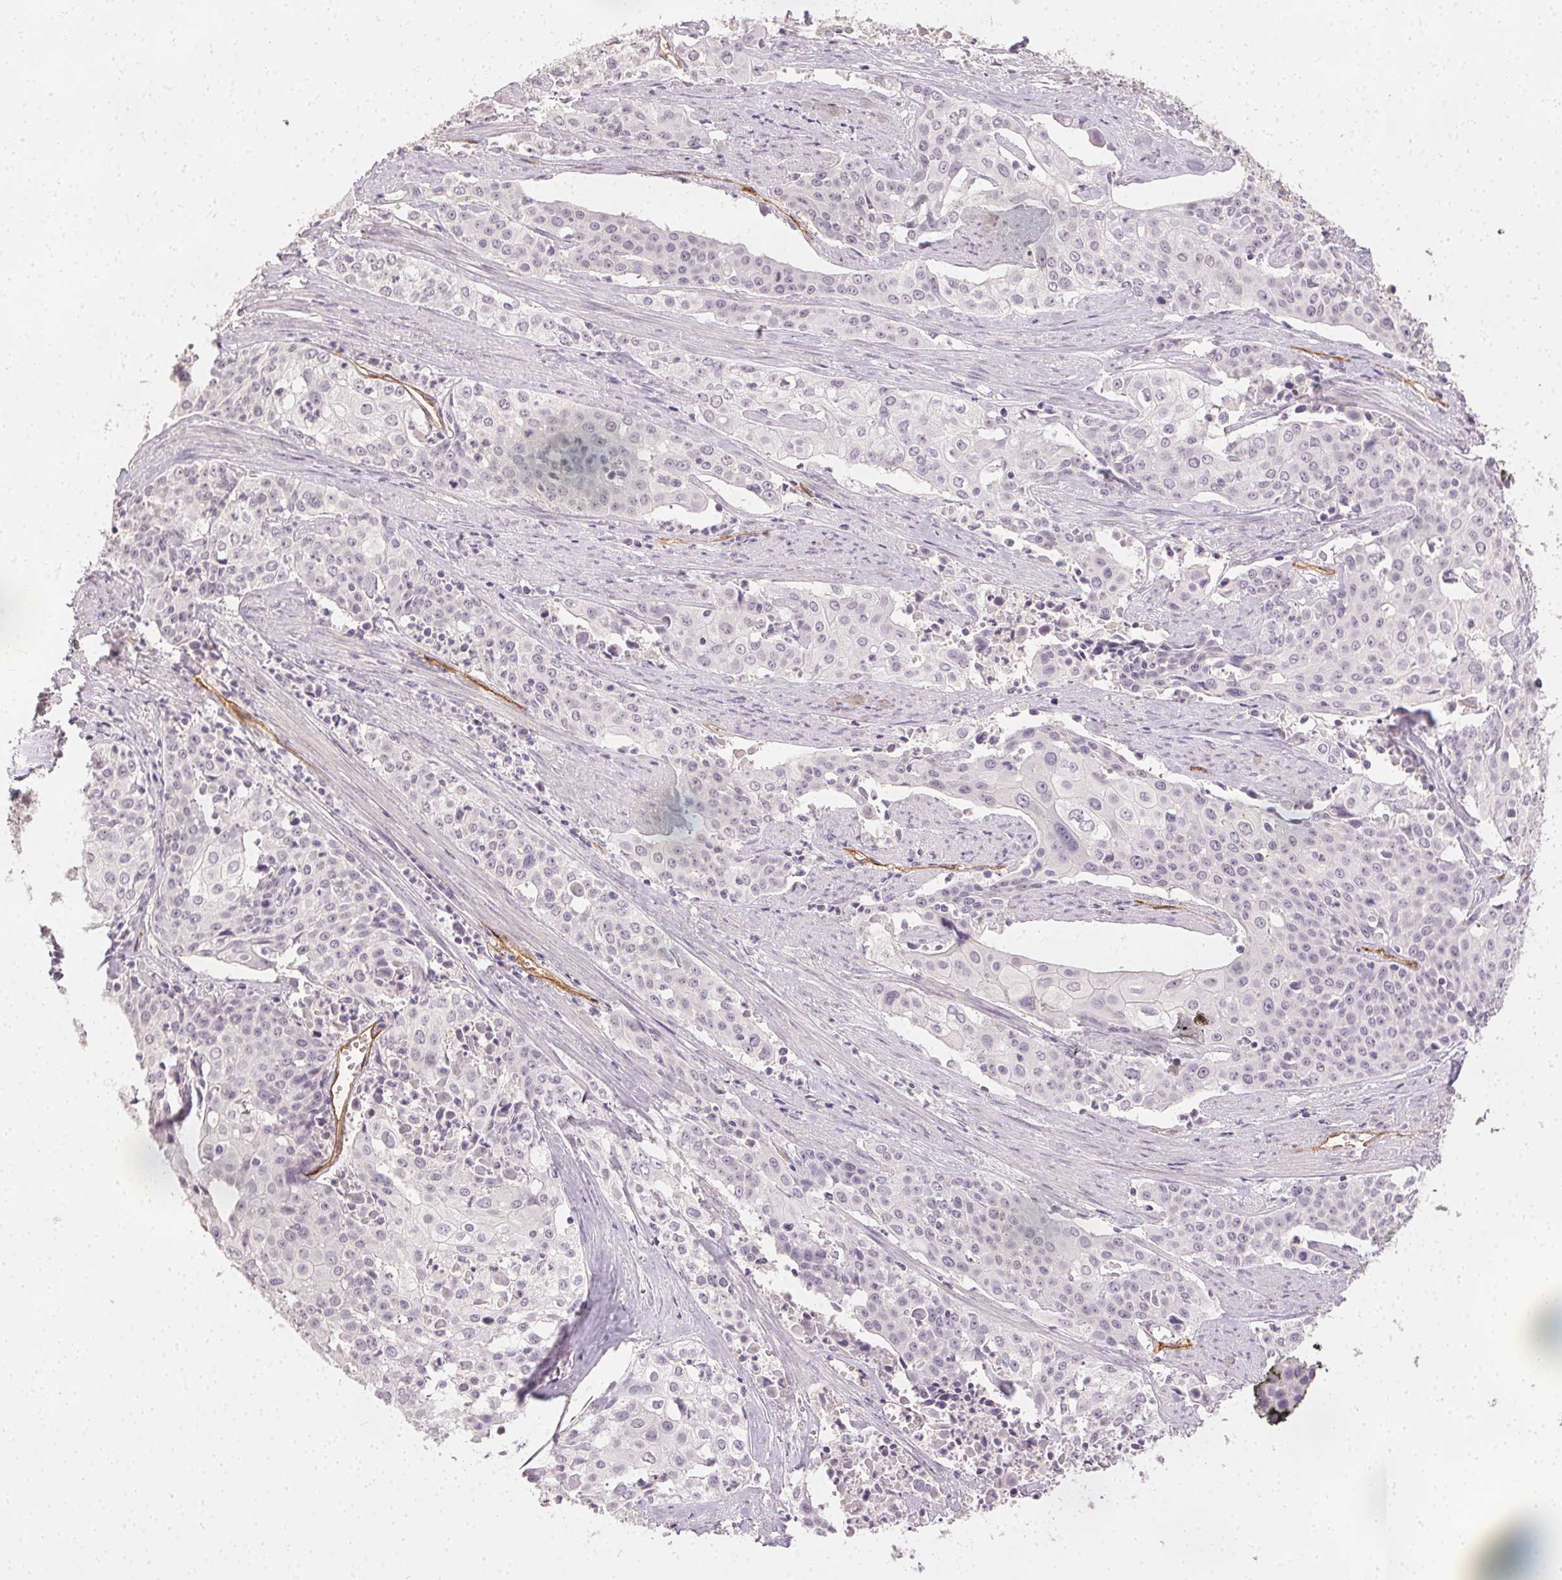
{"staining": {"intensity": "negative", "quantity": "none", "location": "none"}, "tissue": "cervical cancer", "cell_type": "Tumor cells", "image_type": "cancer", "snomed": [{"axis": "morphology", "description": "Squamous cell carcinoma, NOS"}, {"axis": "topography", "description": "Cervix"}], "caption": "IHC of human cervical squamous cell carcinoma demonstrates no positivity in tumor cells. (Immunohistochemistry, brightfield microscopy, high magnification).", "gene": "PODXL", "patient": {"sex": "female", "age": 39}}